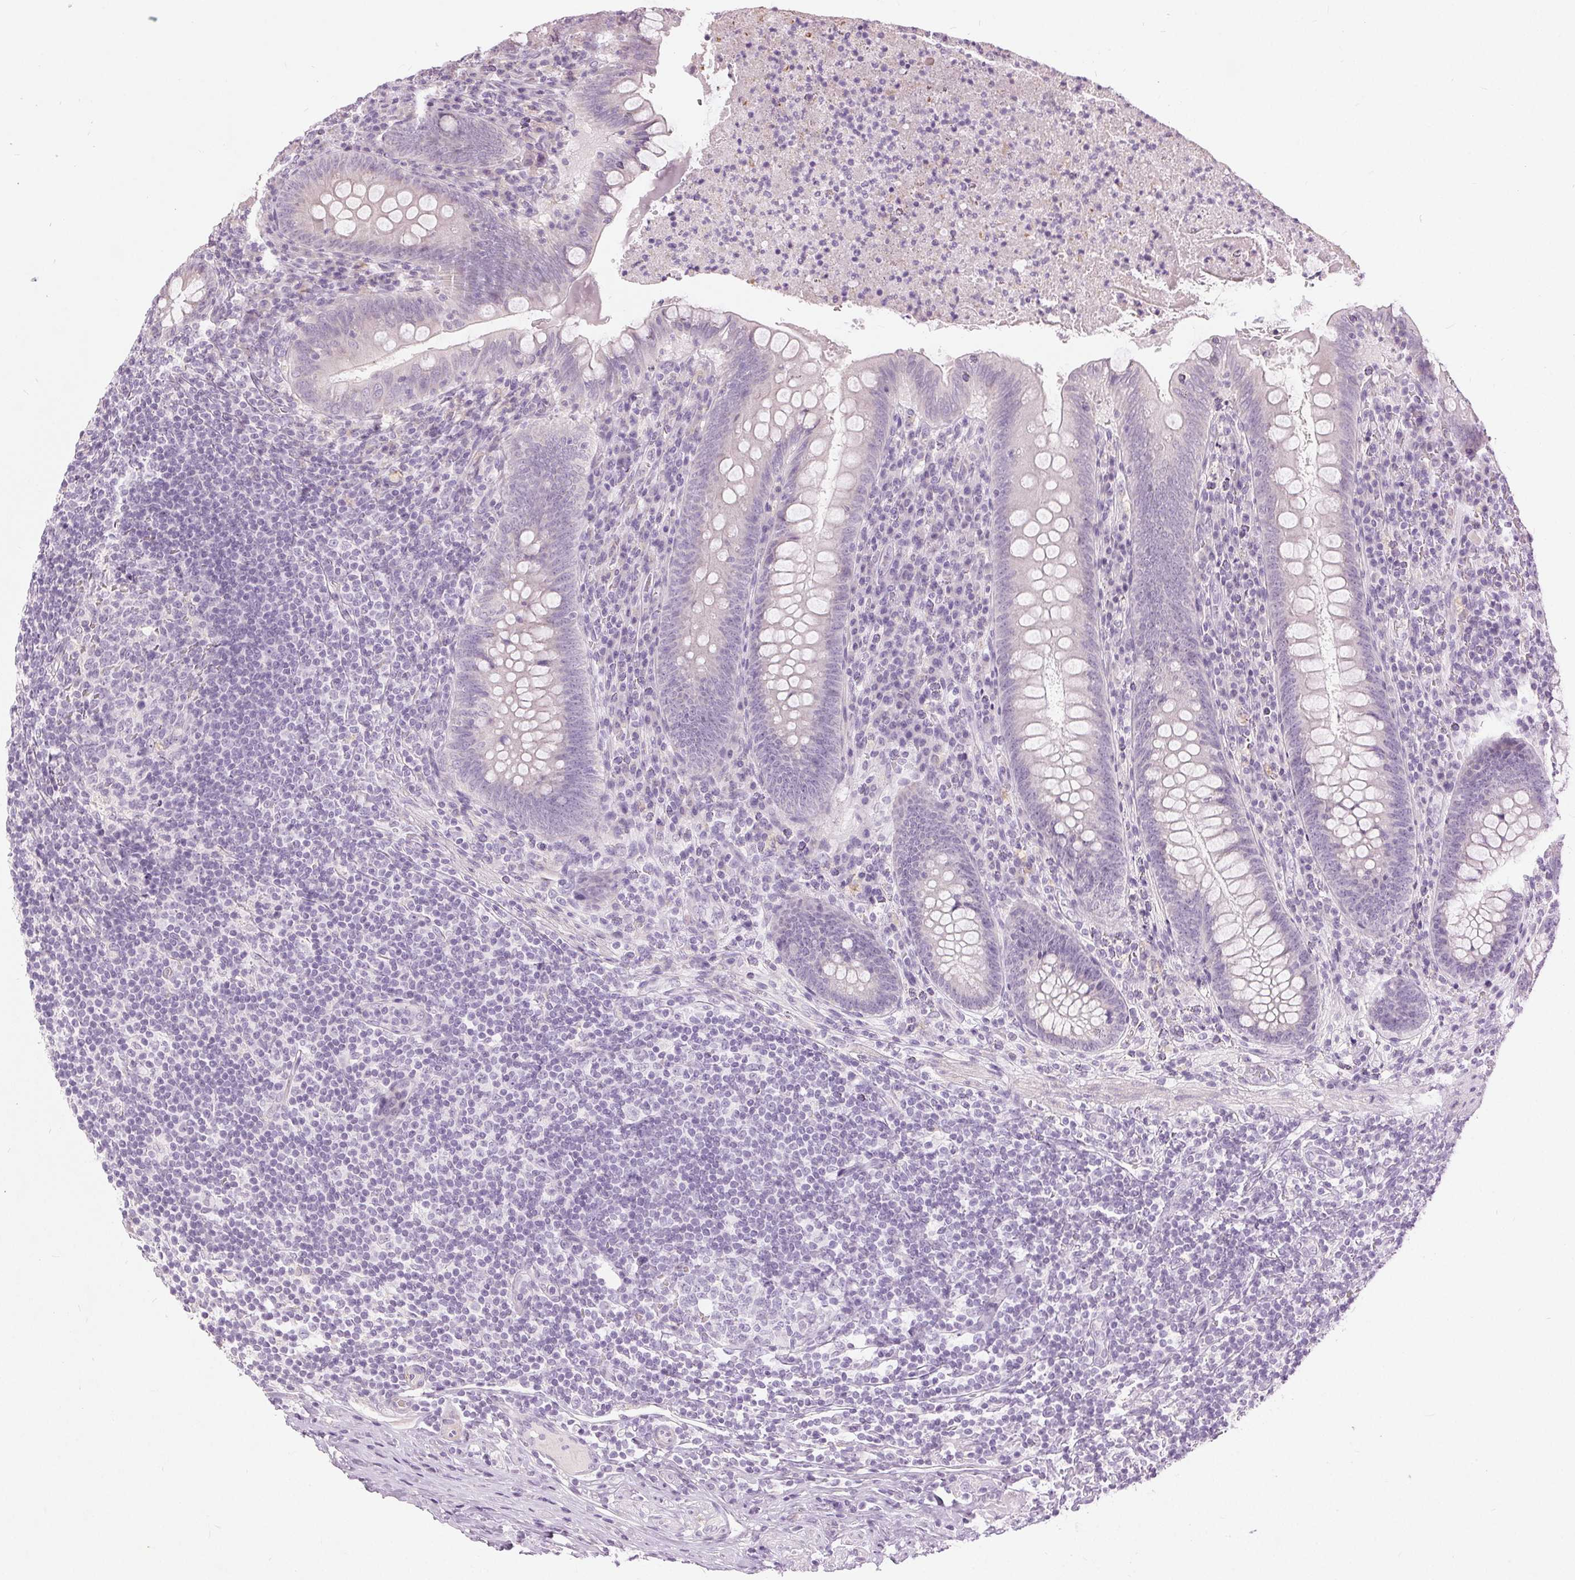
{"staining": {"intensity": "negative", "quantity": "none", "location": "none"}, "tissue": "appendix", "cell_type": "Glandular cells", "image_type": "normal", "snomed": [{"axis": "morphology", "description": "Normal tissue, NOS"}, {"axis": "topography", "description": "Appendix"}], "caption": "Immunohistochemical staining of benign human appendix exhibits no significant staining in glandular cells. The staining was performed using DAB to visualize the protein expression in brown, while the nuclei were stained in blue with hematoxylin (Magnification: 20x).", "gene": "DSG3", "patient": {"sex": "male", "age": 47}}